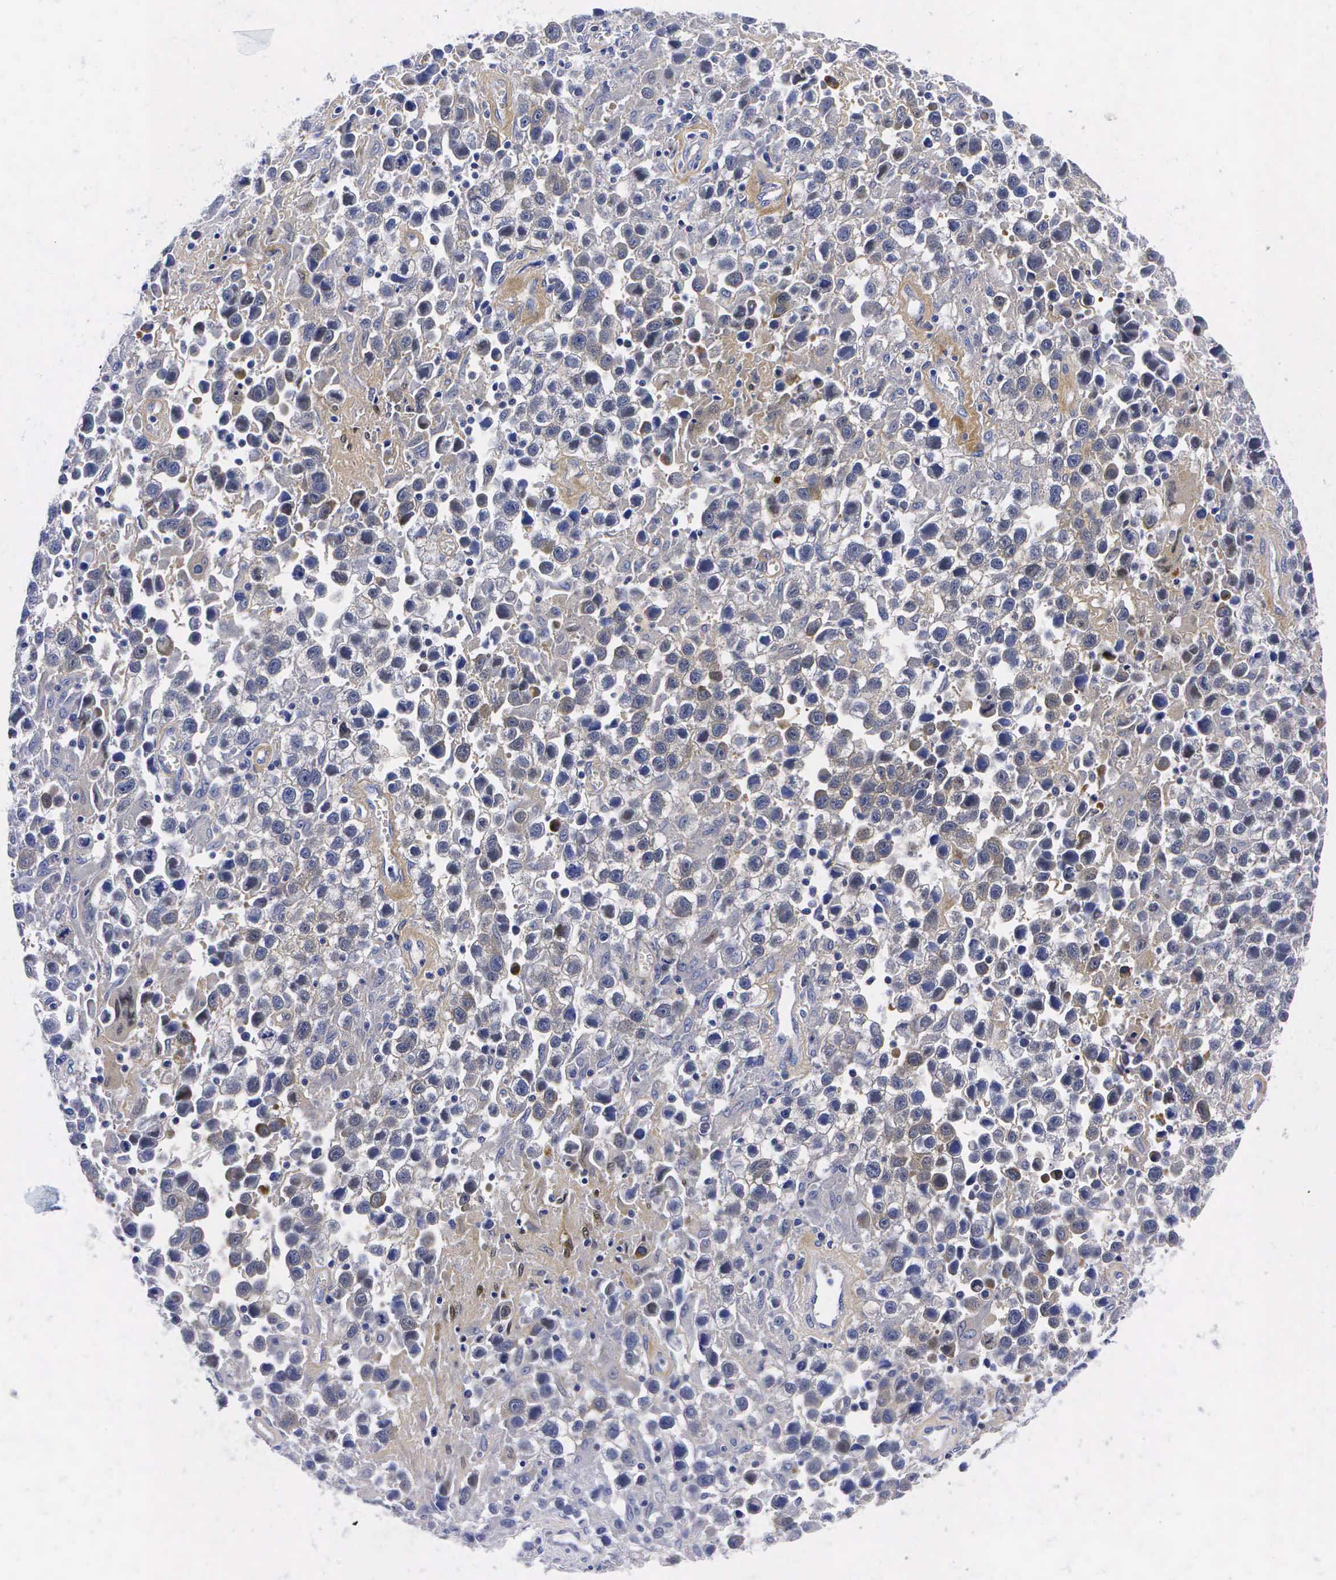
{"staining": {"intensity": "weak", "quantity": "25%-75%", "location": "cytoplasmic/membranous"}, "tissue": "testis cancer", "cell_type": "Tumor cells", "image_type": "cancer", "snomed": [{"axis": "morphology", "description": "Seminoma, NOS"}, {"axis": "topography", "description": "Testis"}], "caption": "A high-resolution photomicrograph shows immunohistochemistry (IHC) staining of testis cancer, which shows weak cytoplasmic/membranous positivity in approximately 25%-75% of tumor cells.", "gene": "ENO2", "patient": {"sex": "male", "age": 43}}